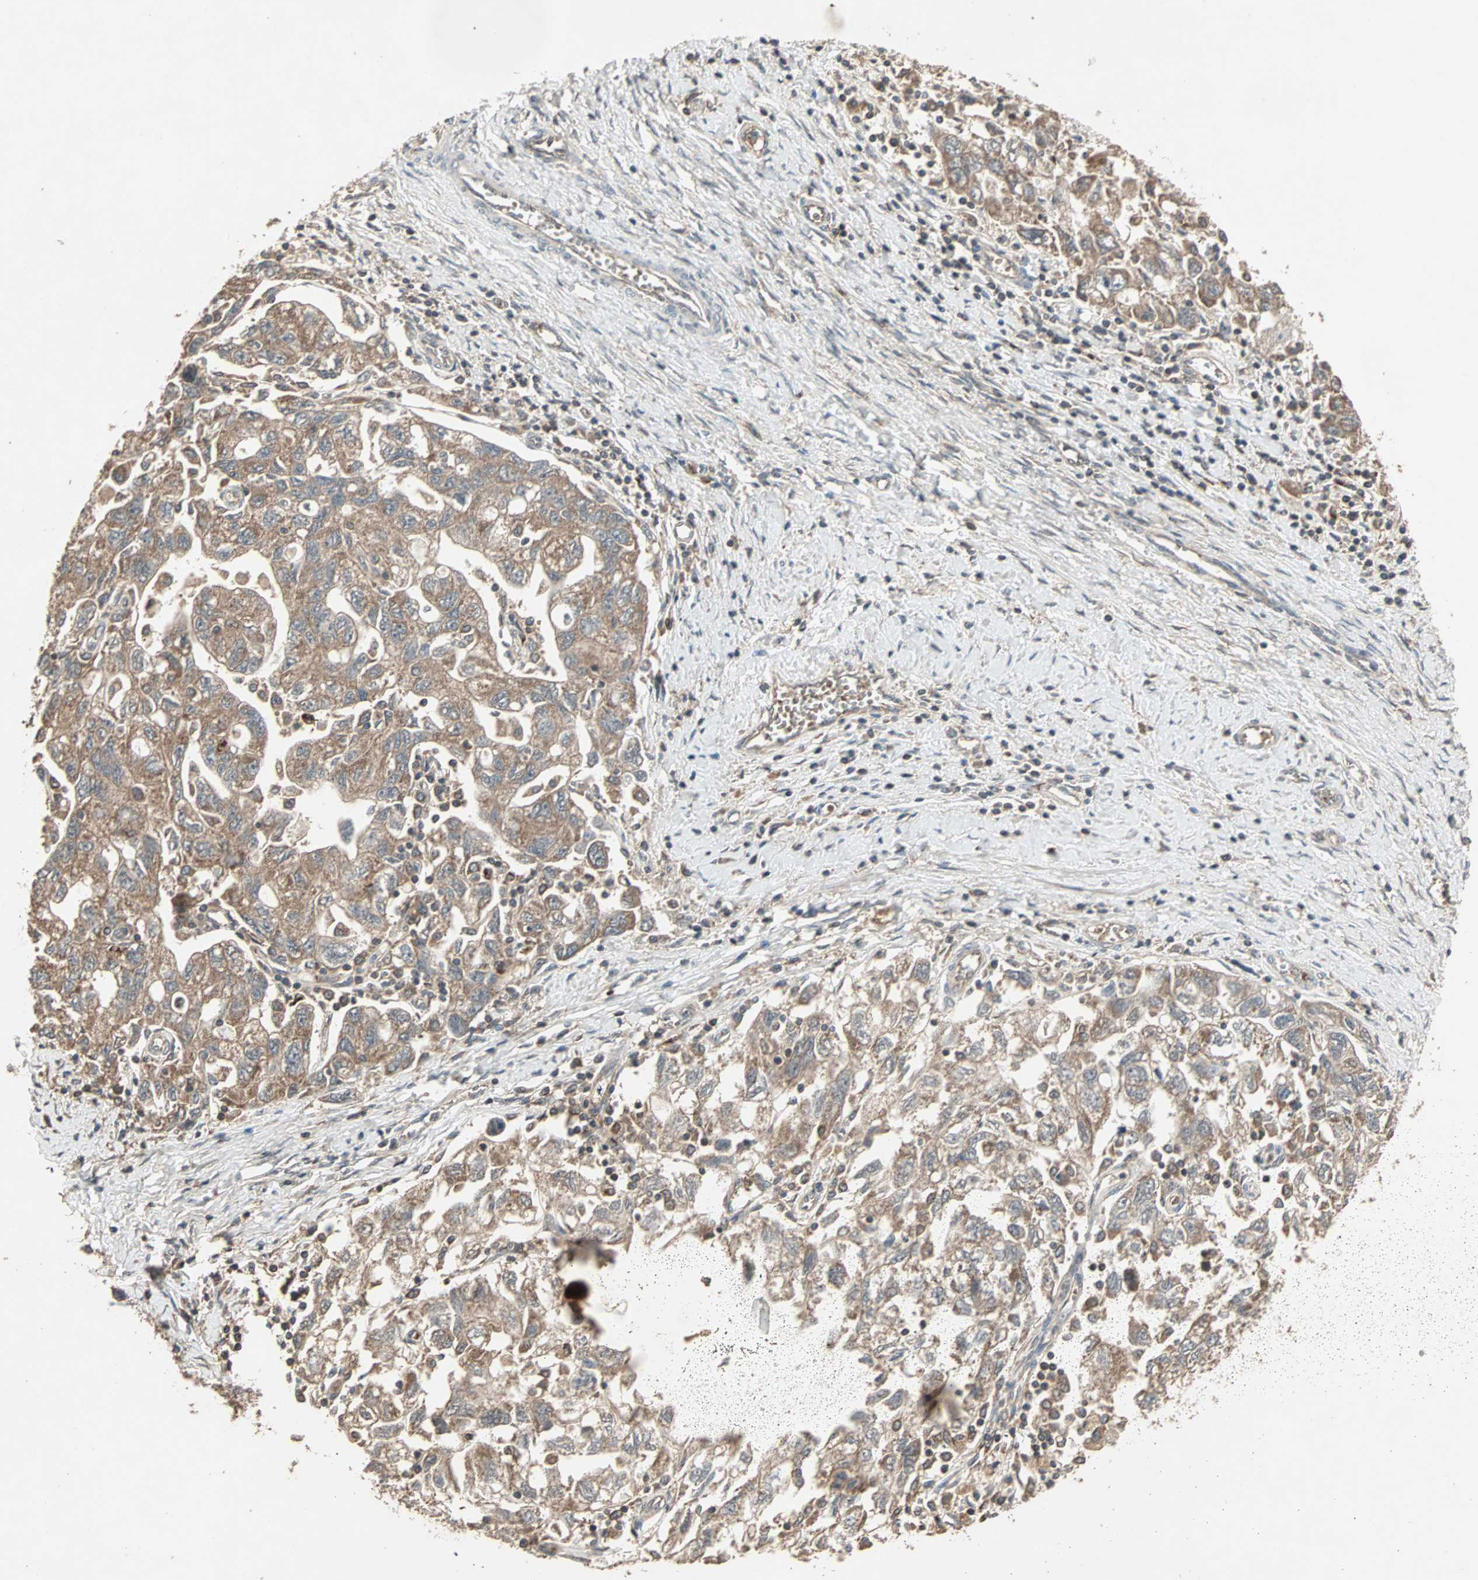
{"staining": {"intensity": "moderate", "quantity": ">75%", "location": "cytoplasmic/membranous"}, "tissue": "ovarian cancer", "cell_type": "Tumor cells", "image_type": "cancer", "snomed": [{"axis": "morphology", "description": "Carcinoma, NOS"}, {"axis": "morphology", "description": "Cystadenocarcinoma, serous, NOS"}, {"axis": "topography", "description": "Ovary"}], "caption": "A histopathology image of ovarian cancer (carcinoma) stained for a protein displays moderate cytoplasmic/membranous brown staining in tumor cells.", "gene": "UBAC1", "patient": {"sex": "female", "age": 69}}